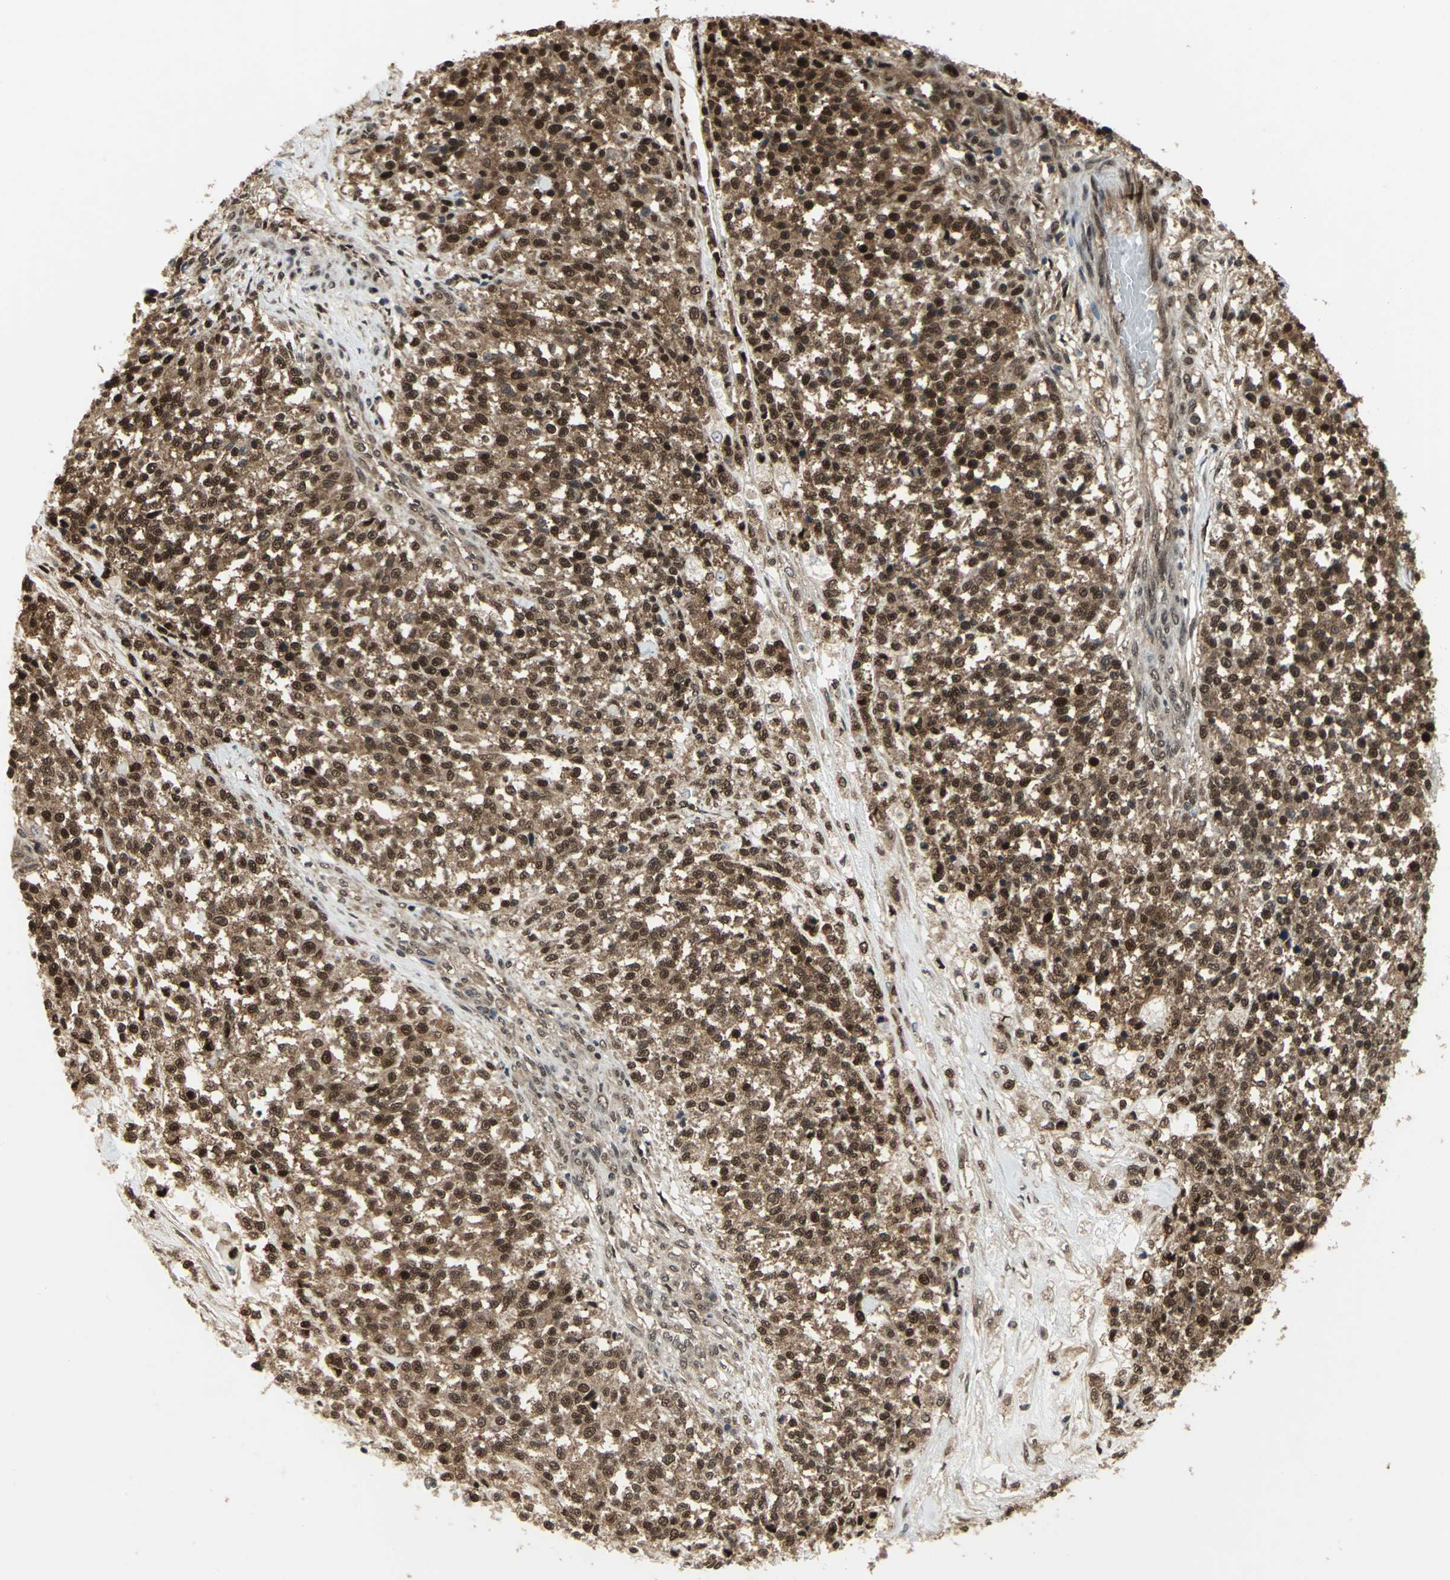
{"staining": {"intensity": "strong", "quantity": ">75%", "location": "cytoplasmic/membranous,nuclear"}, "tissue": "testis cancer", "cell_type": "Tumor cells", "image_type": "cancer", "snomed": [{"axis": "morphology", "description": "Seminoma, NOS"}, {"axis": "topography", "description": "Testis"}], "caption": "Testis seminoma stained with IHC demonstrates strong cytoplasmic/membranous and nuclear expression in approximately >75% of tumor cells.", "gene": "COPS5", "patient": {"sex": "male", "age": 59}}